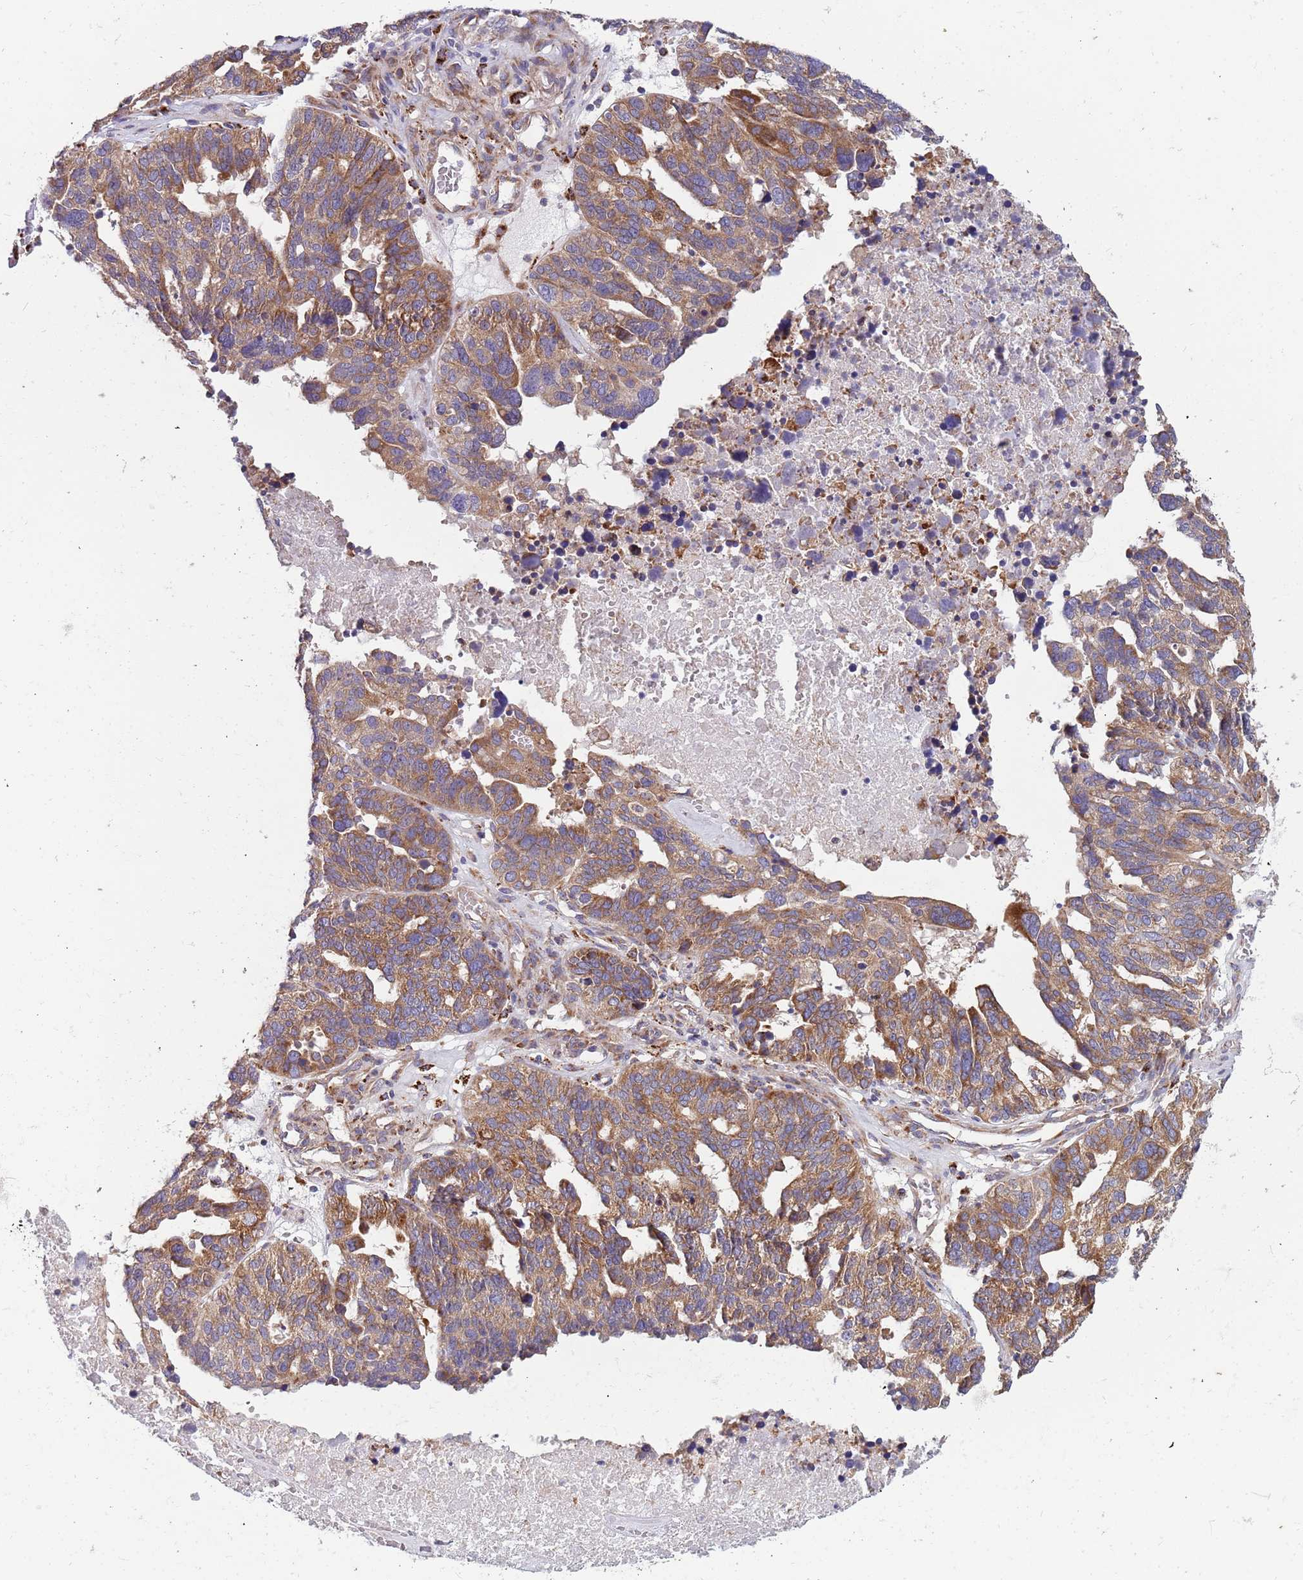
{"staining": {"intensity": "moderate", "quantity": ">75%", "location": "cytoplasmic/membranous"}, "tissue": "ovarian cancer", "cell_type": "Tumor cells", "image_type": "cancer", "snomed": [{"axis": "morphology", "description": "Cystadenocarcinoma, serous, NOS"}, {"axis": "topography", "description": "Ovary"}], "caption": "Immunohistochemical staining of human ovarian cancer reveals medium levels of moderate cytoplasmic/membranous positivity in about >75% of tumor cells.", "gene": "ARMCX6", "patient": {"sex": "female", "age": 59}}